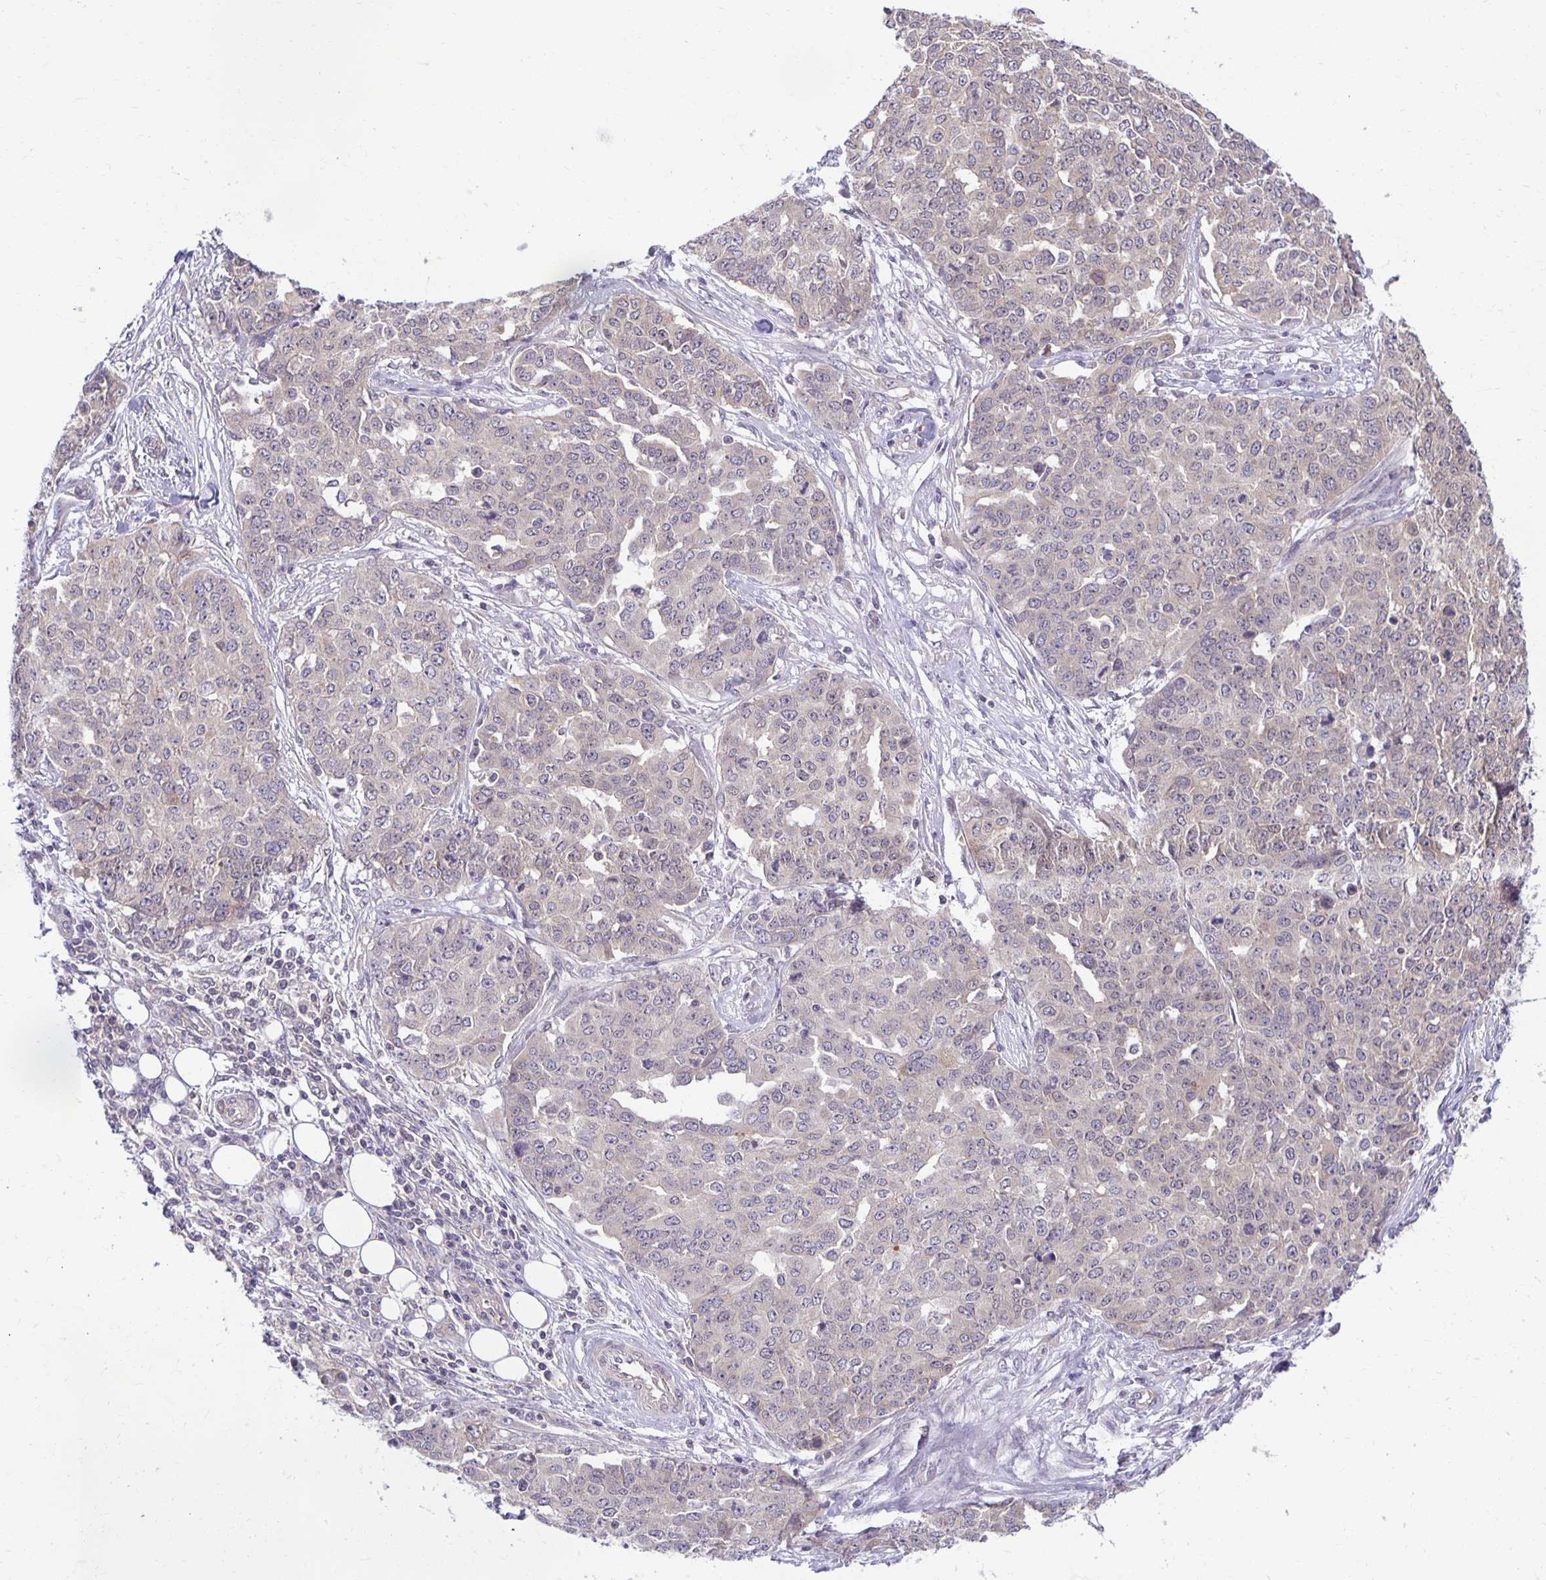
{"staining": {"intensity": "negative", "quantity": "none", "location": "none"}, "tissue": "ovarian cancer", "cell_type": "Tumor cells", "image_type": "cancer", "snomed": [{"axis": "morphology", "description": "Cystadenocarcinoma, serous, NOS"}, {"axis": "topography", "description": "Soft tissue"}, {"axis": "topography", "description": "Ovary"}], "caption": "Tumor cells show no significant protein positivity in ovarian serous cystadenocarcinoma.", "gene": "MIEN1", "patient": {"sex": "female", "age": 57}}